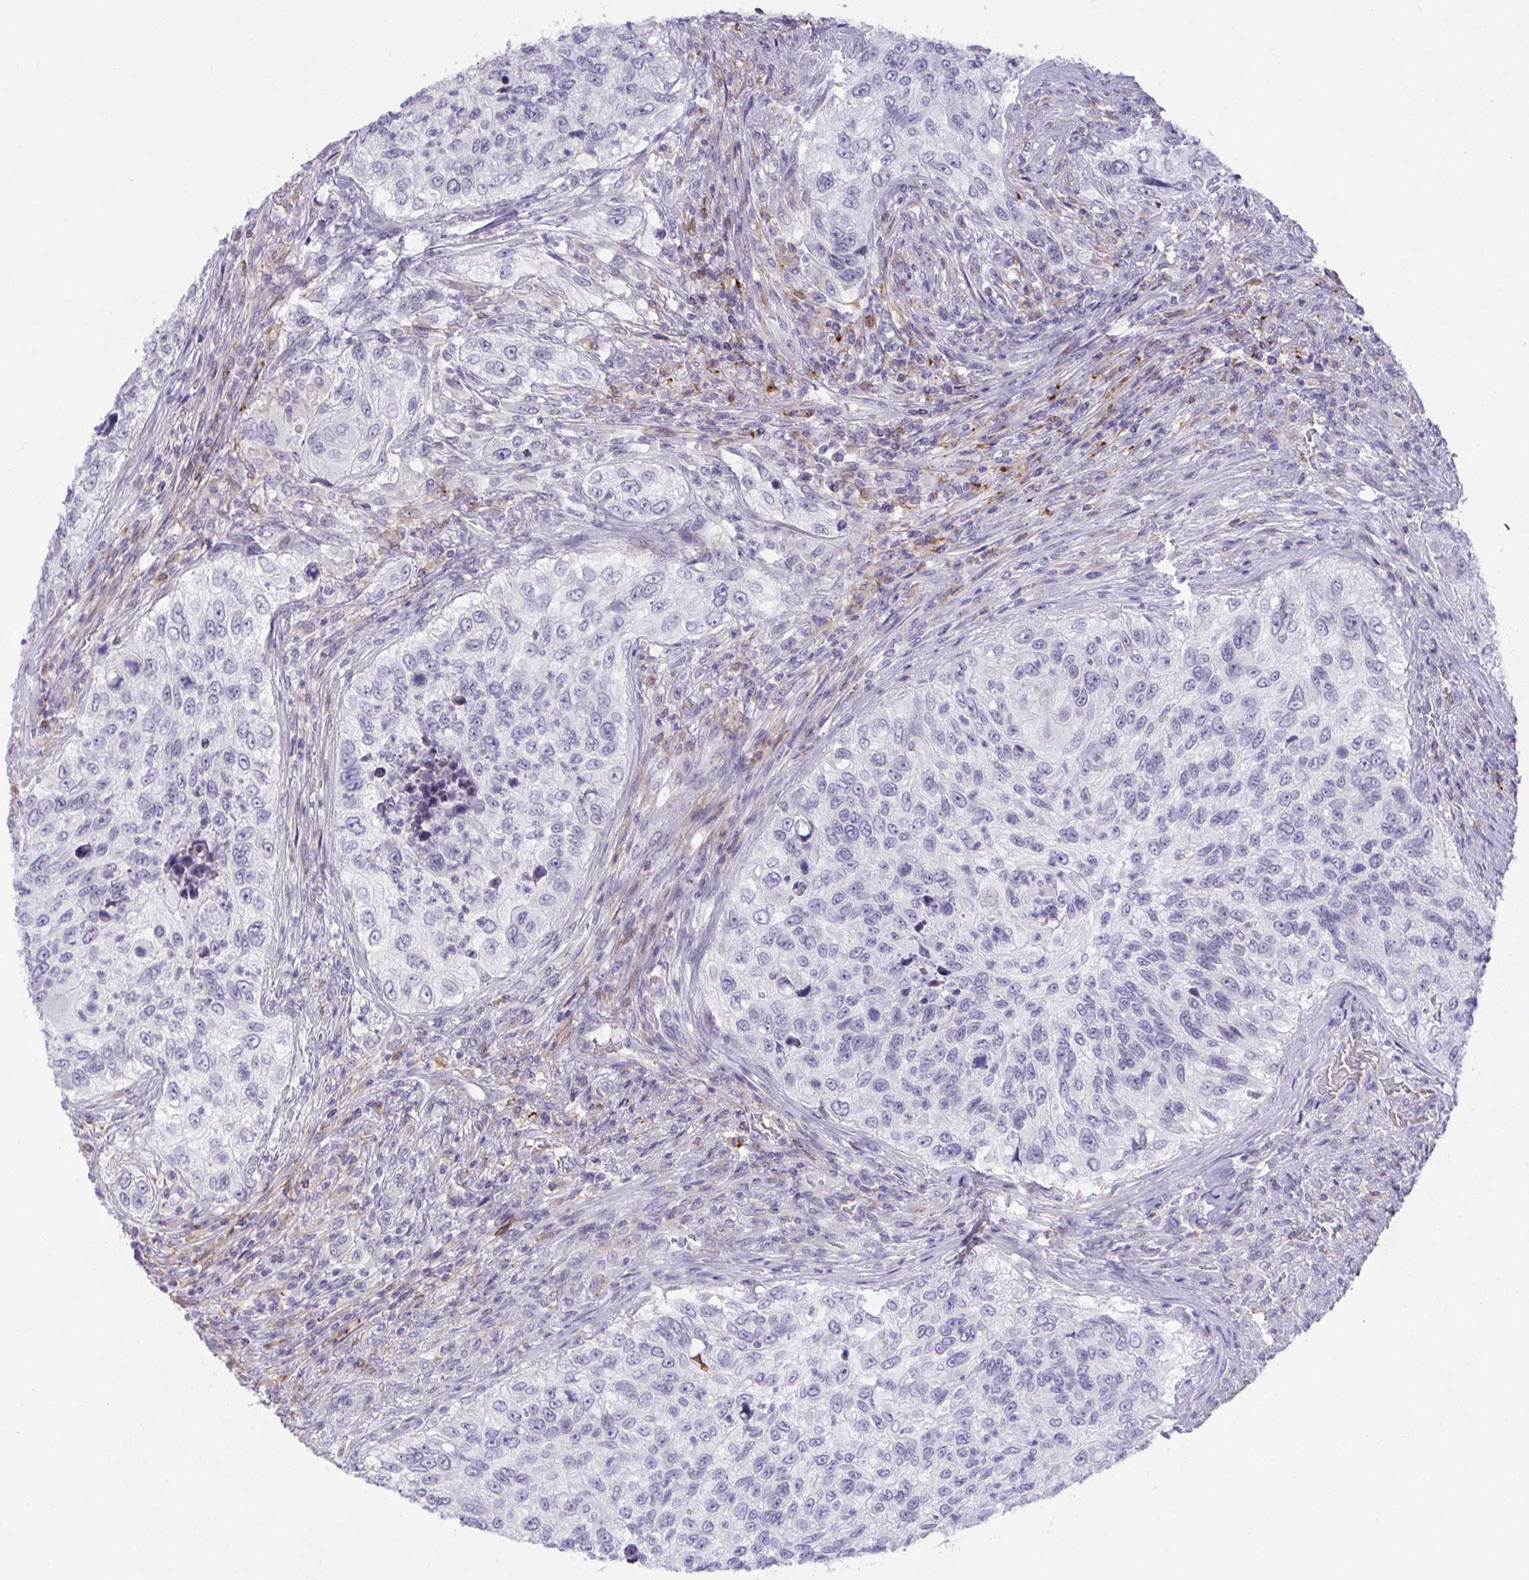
{"staining": {"intensity": "negative", "quantity": "none", "location": "none"}, "tissue": "urothelial cancer", "cell_type": "Tumor cells", "image_type": "cancer", "snomed": [{"axis": "morphology", "description": "Urothelial carcinoma, High grade"}, {"axis": "topography", "description": "Urinary bladder"}], "caption": "The histopathology image shows no significant expression in tumor cells of urothelial carcinoma (high-grade). (Brightfield microscopy of DAB IHC at high magnification).", "gene": "SEMA6B", "patient": {"sex": "female", "age": 60}}